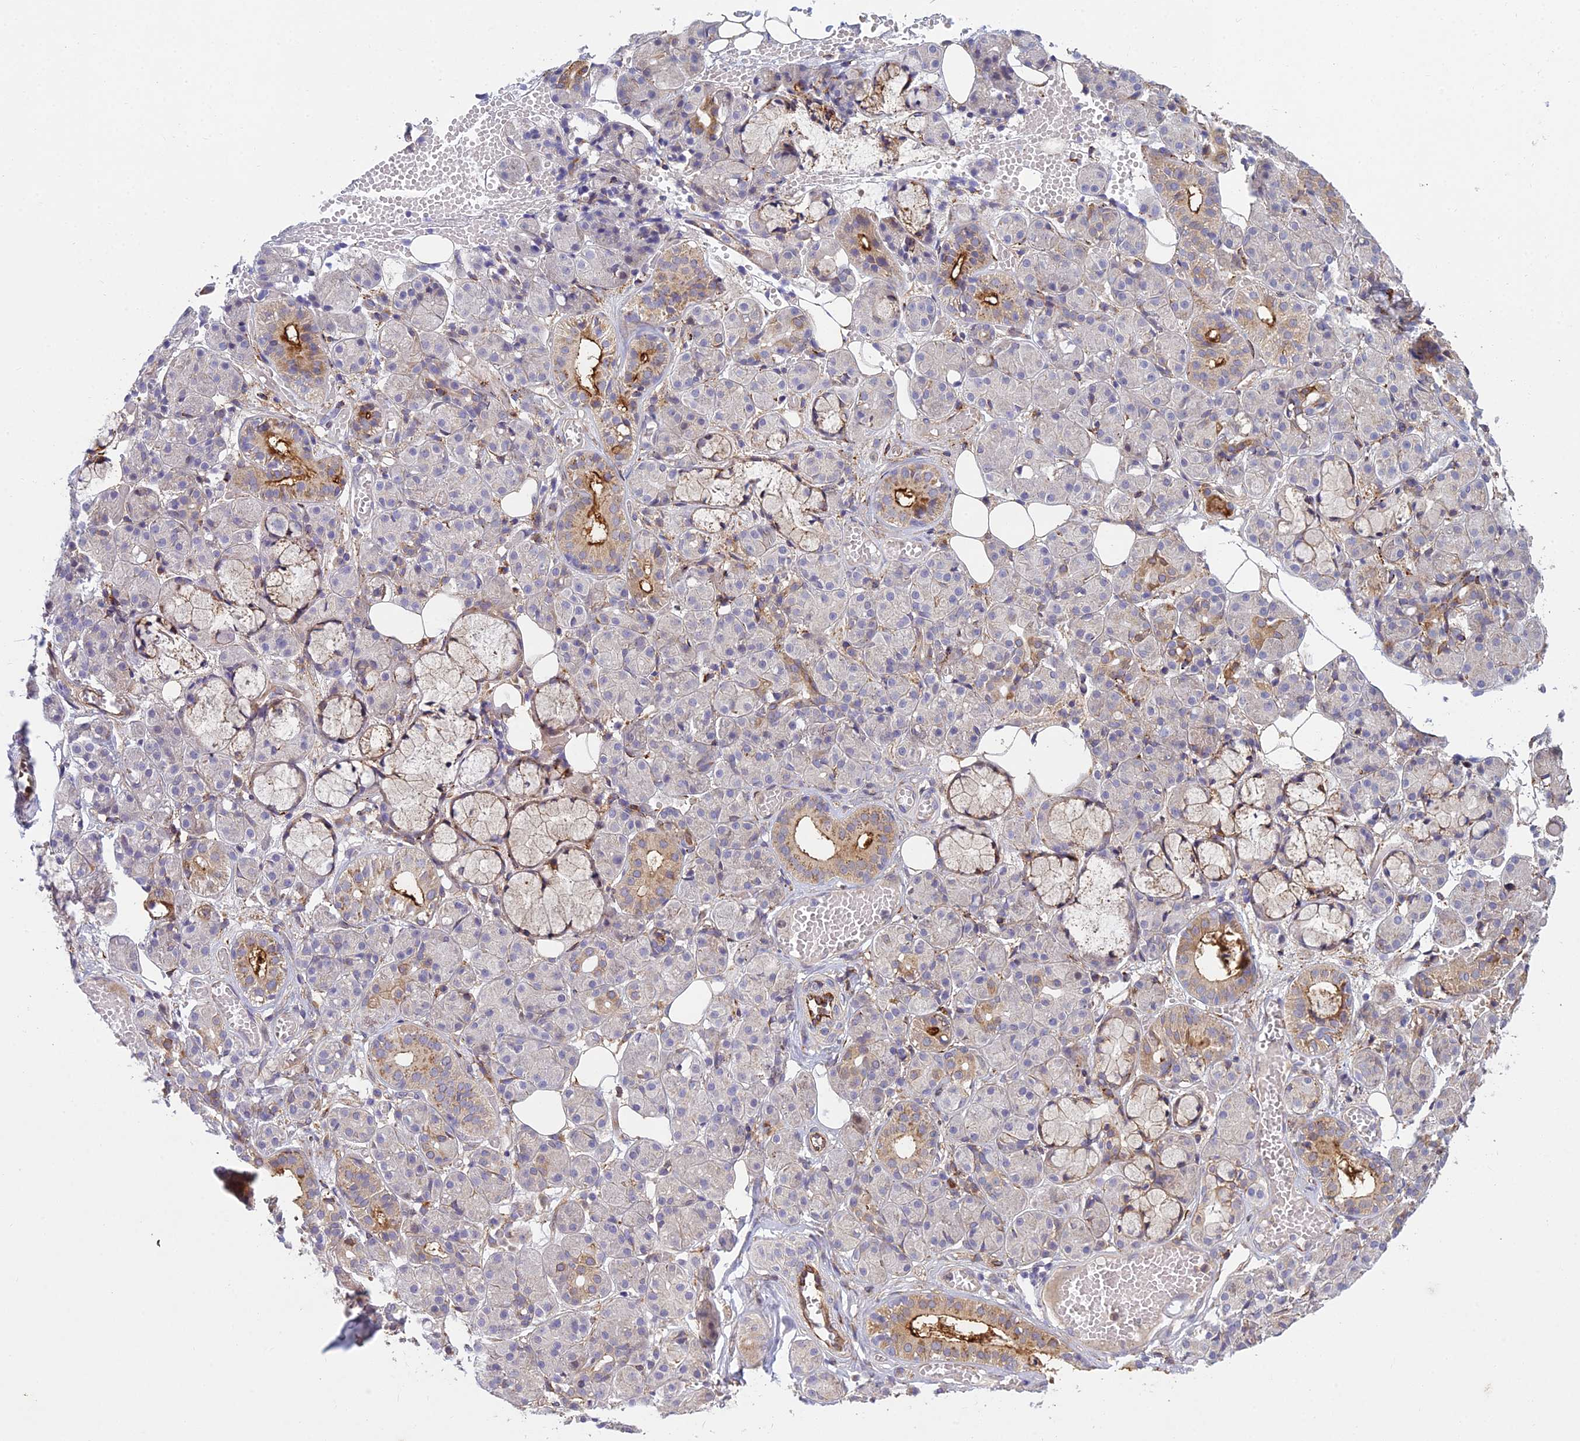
{"staining": {"intensity": "strong", "quantity": "<25%", "location": "cytoplasmic/membranous"}, "tissue": "salivary gland", "cell_type": "Glandular cells", "image_type": "normal", "snomed": [{"axis": "morphology", "description": "Normal tissue, NOS"}, {"axis": "topography", "description": "Salivary gland"}], "caption": "Immunohistochemical staining of unremarkable human salivary gland demonstrates <25% levels of strong cytoplasmic/membranous protein positivity in approximately <25% of glandular cells. (Stains: DAB in brown, nuclei in blue, Microscopy: brightfield microscopy at high magnification).", "gene": "NDUFAF7", "patient": {"sex": "male", "age": 63}}